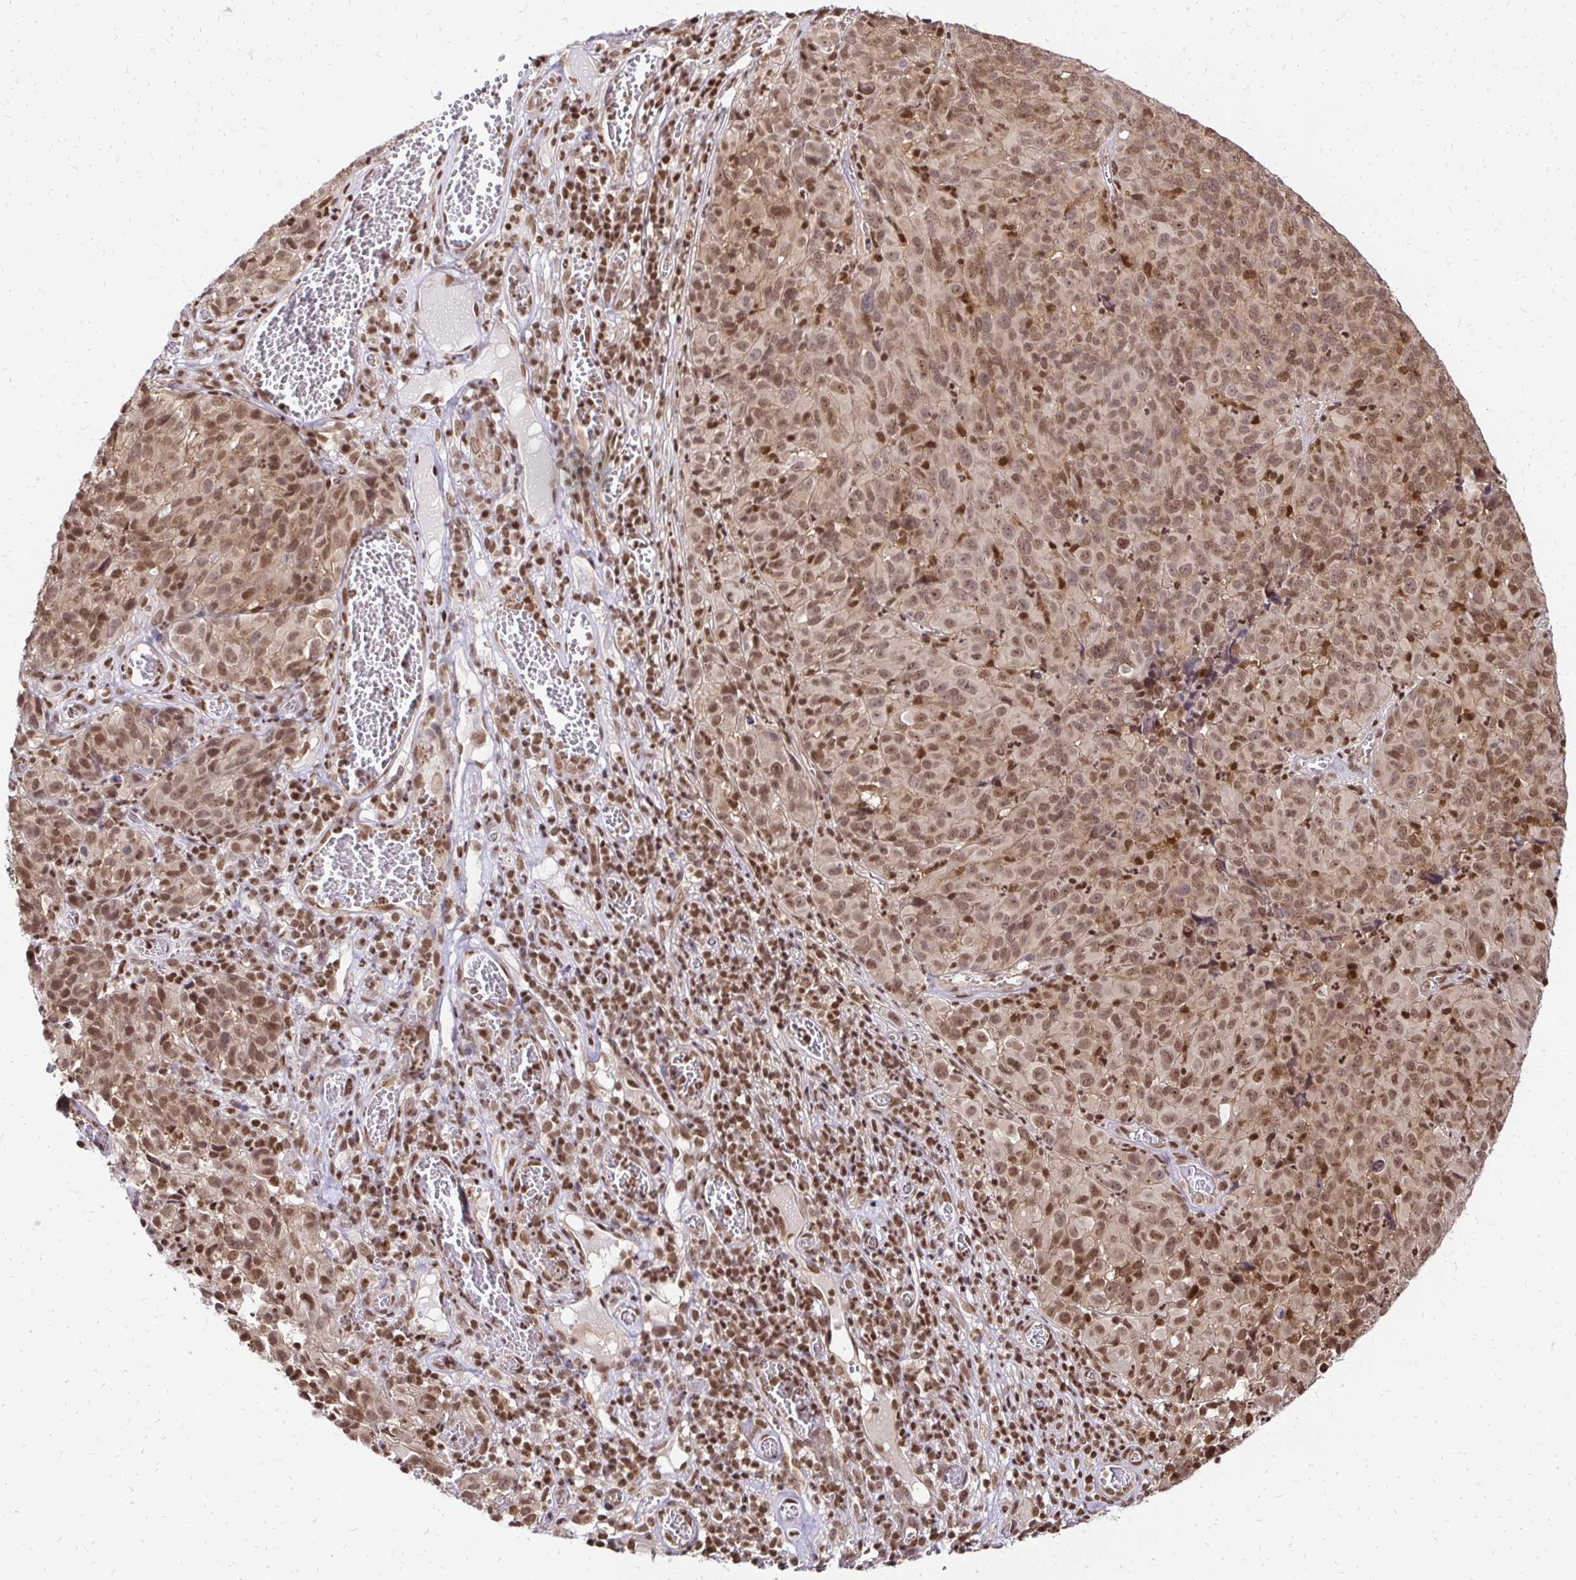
{"staining": {"intensity": "moderate", "quantity": ">75%", "location": "nuclear"}, "tissue": "melanoma", "cell_type": "Tumor cells", "image_type": "cancer", "snomed": [{"axis": "morphology", "description": "Malignant melanoma, NOS"}, {"axis": "topography", "description": "Skin"}], "caption": "Immunohistochemistry of human malignant melanoma exhibits medium levels of moderate nuclear expression in approximately >75% of tumor cells.", "gene": "GLYR1", "patient": {"sex": "male", "age": 51}}